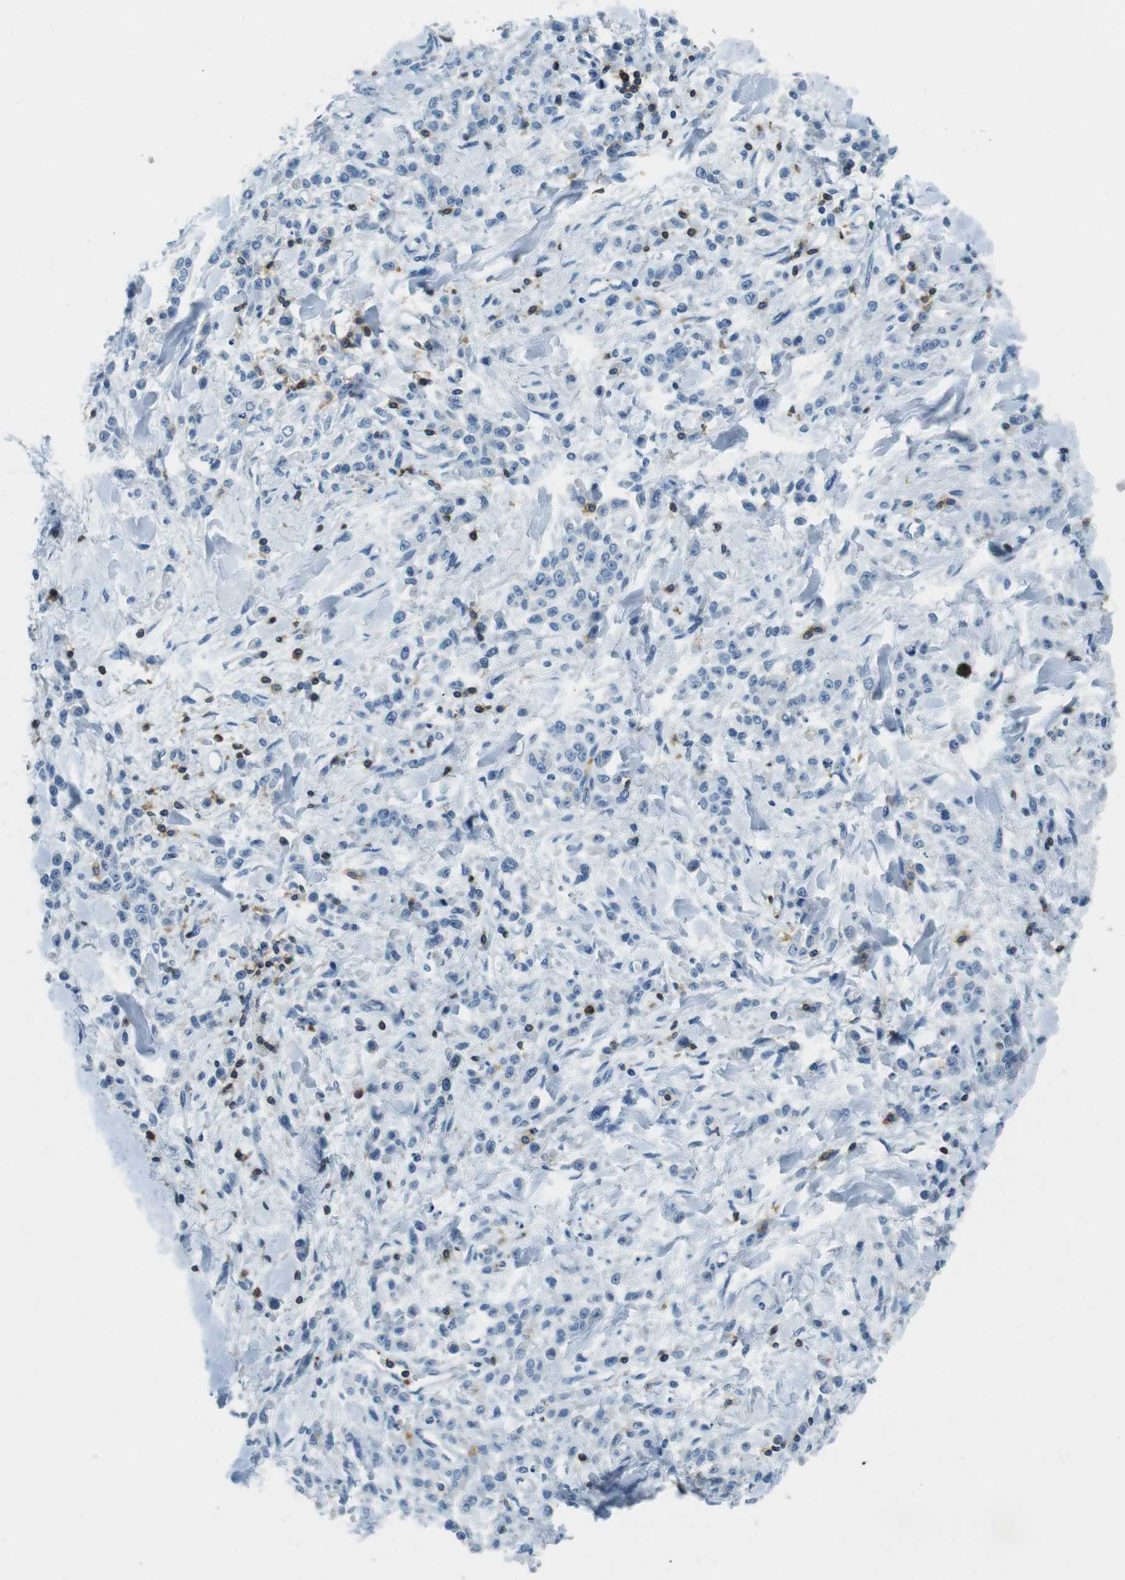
{"staining": {"intensity": "negative", "quantity": "none", "location": "none"}, "tissue": "stomach cancer", "cell_type": "Tumor cells", "image_type": "cancer", "snomed": [{"axis": "morphology", "description": "Normal tissue, NOS"}, {"axis": "morphology", "description": "Adenocarcinoma, NOS"}, {"axis": "topography", "description": "Stomach"}], "caption": "Protein analysis of stomach cancer (adenocarcinoma) displays no significant staining in tumor cells.", "gene": "LAT", "patient": {"sex": "male", "age": 82}}